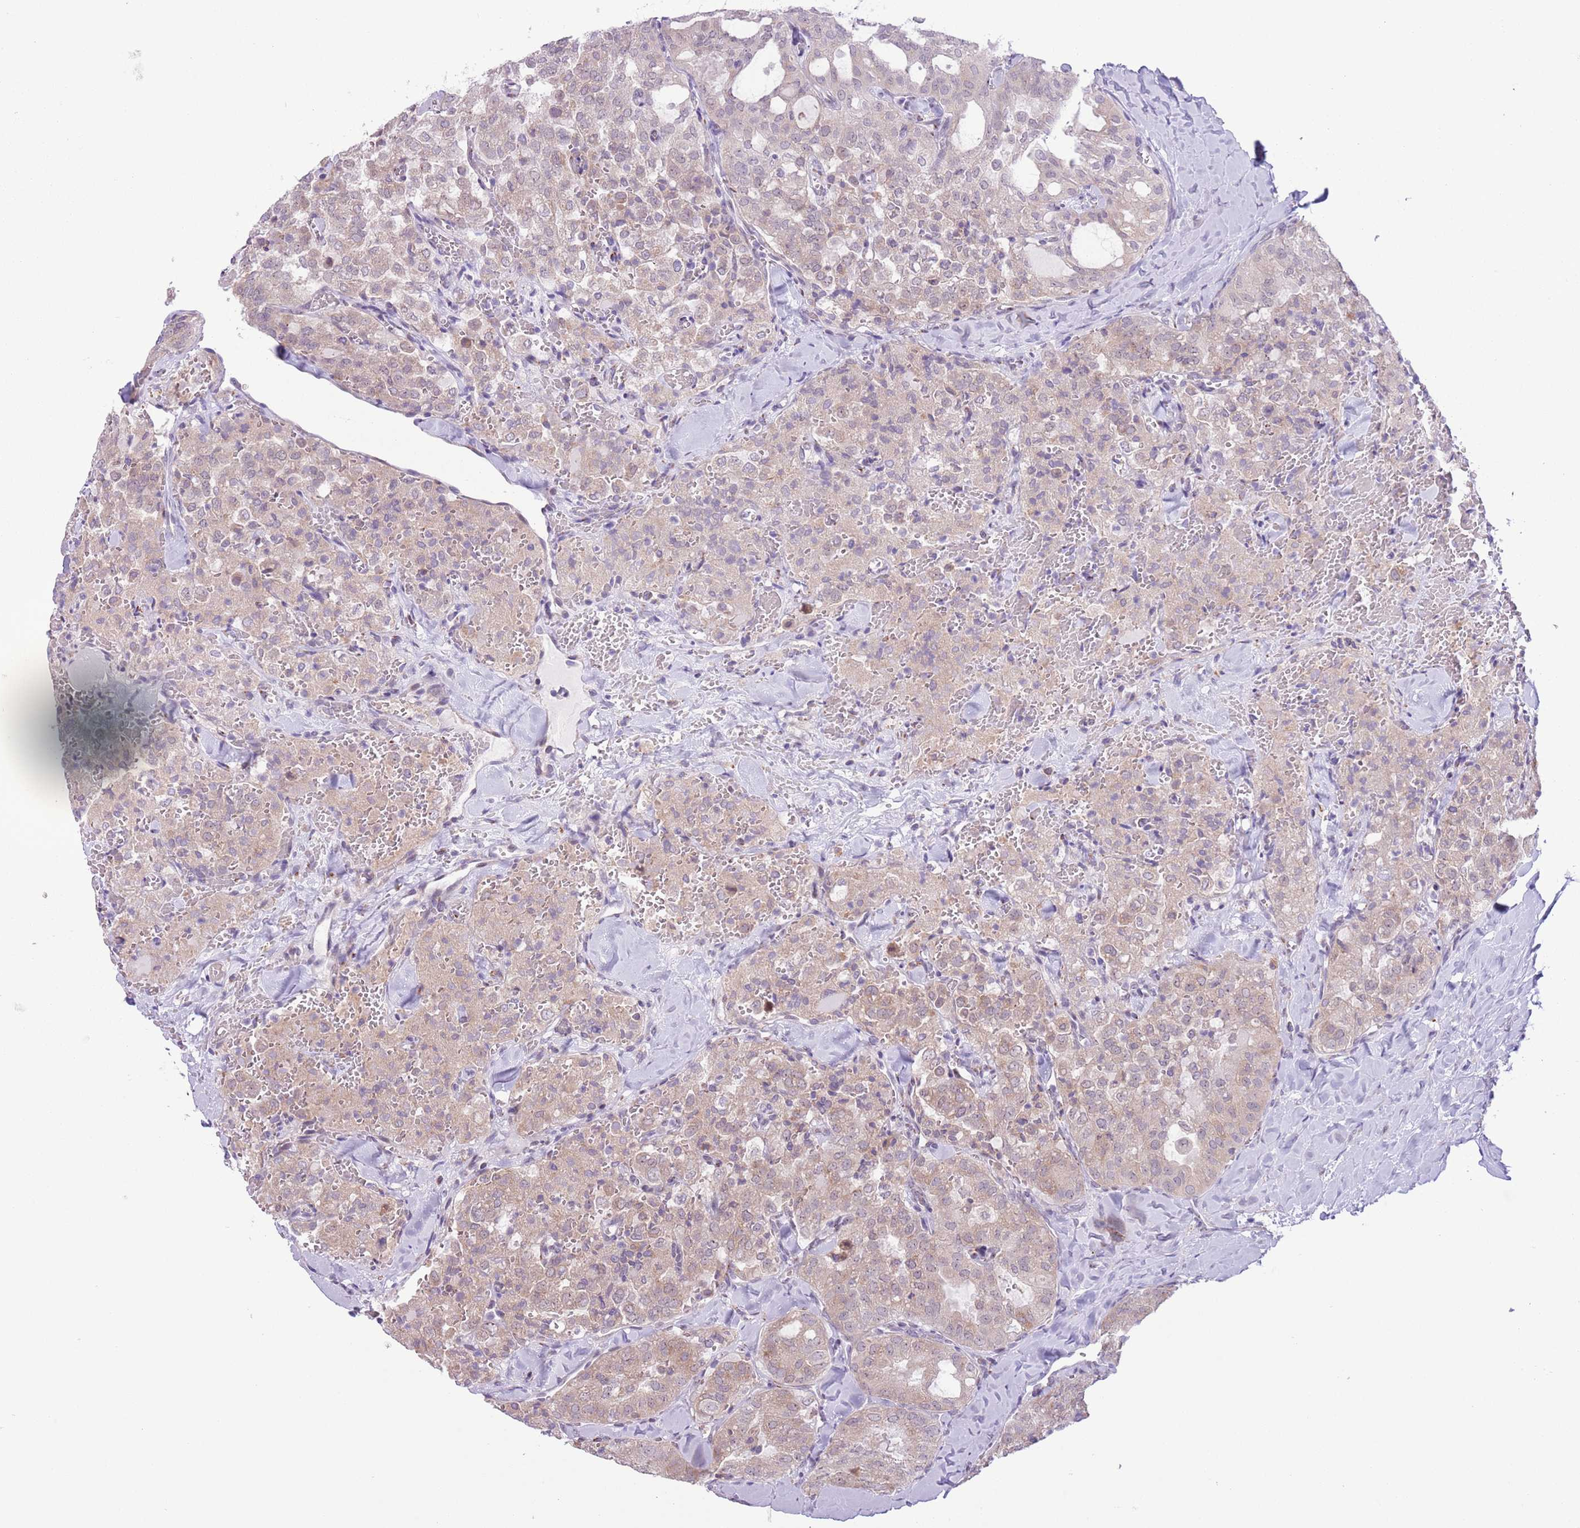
{"staining": {"intensity": "weak", "quantity": "25%-75%", "location": "cytoplasmic/membranous"}, "tissue": "thyroid cancer", "cell_type": "Tumor cells", "image_type": "cancer", "snomed": [{"axis": "morphology", "description": "Follicular adenoma carcinoma, NOS"}, {"axis": "topography", "description": "Thyroid gland"}], "caption": "About 25%-75% of tumor cells in thyroid cancer (follicular adenoma carcinoma) reveal weak cytoplasmic/membranous protein expression as visualized by brown immunohistochemical staining.", "gene": "ZNF576", "patient": {"sex": "male", "age": 75}}